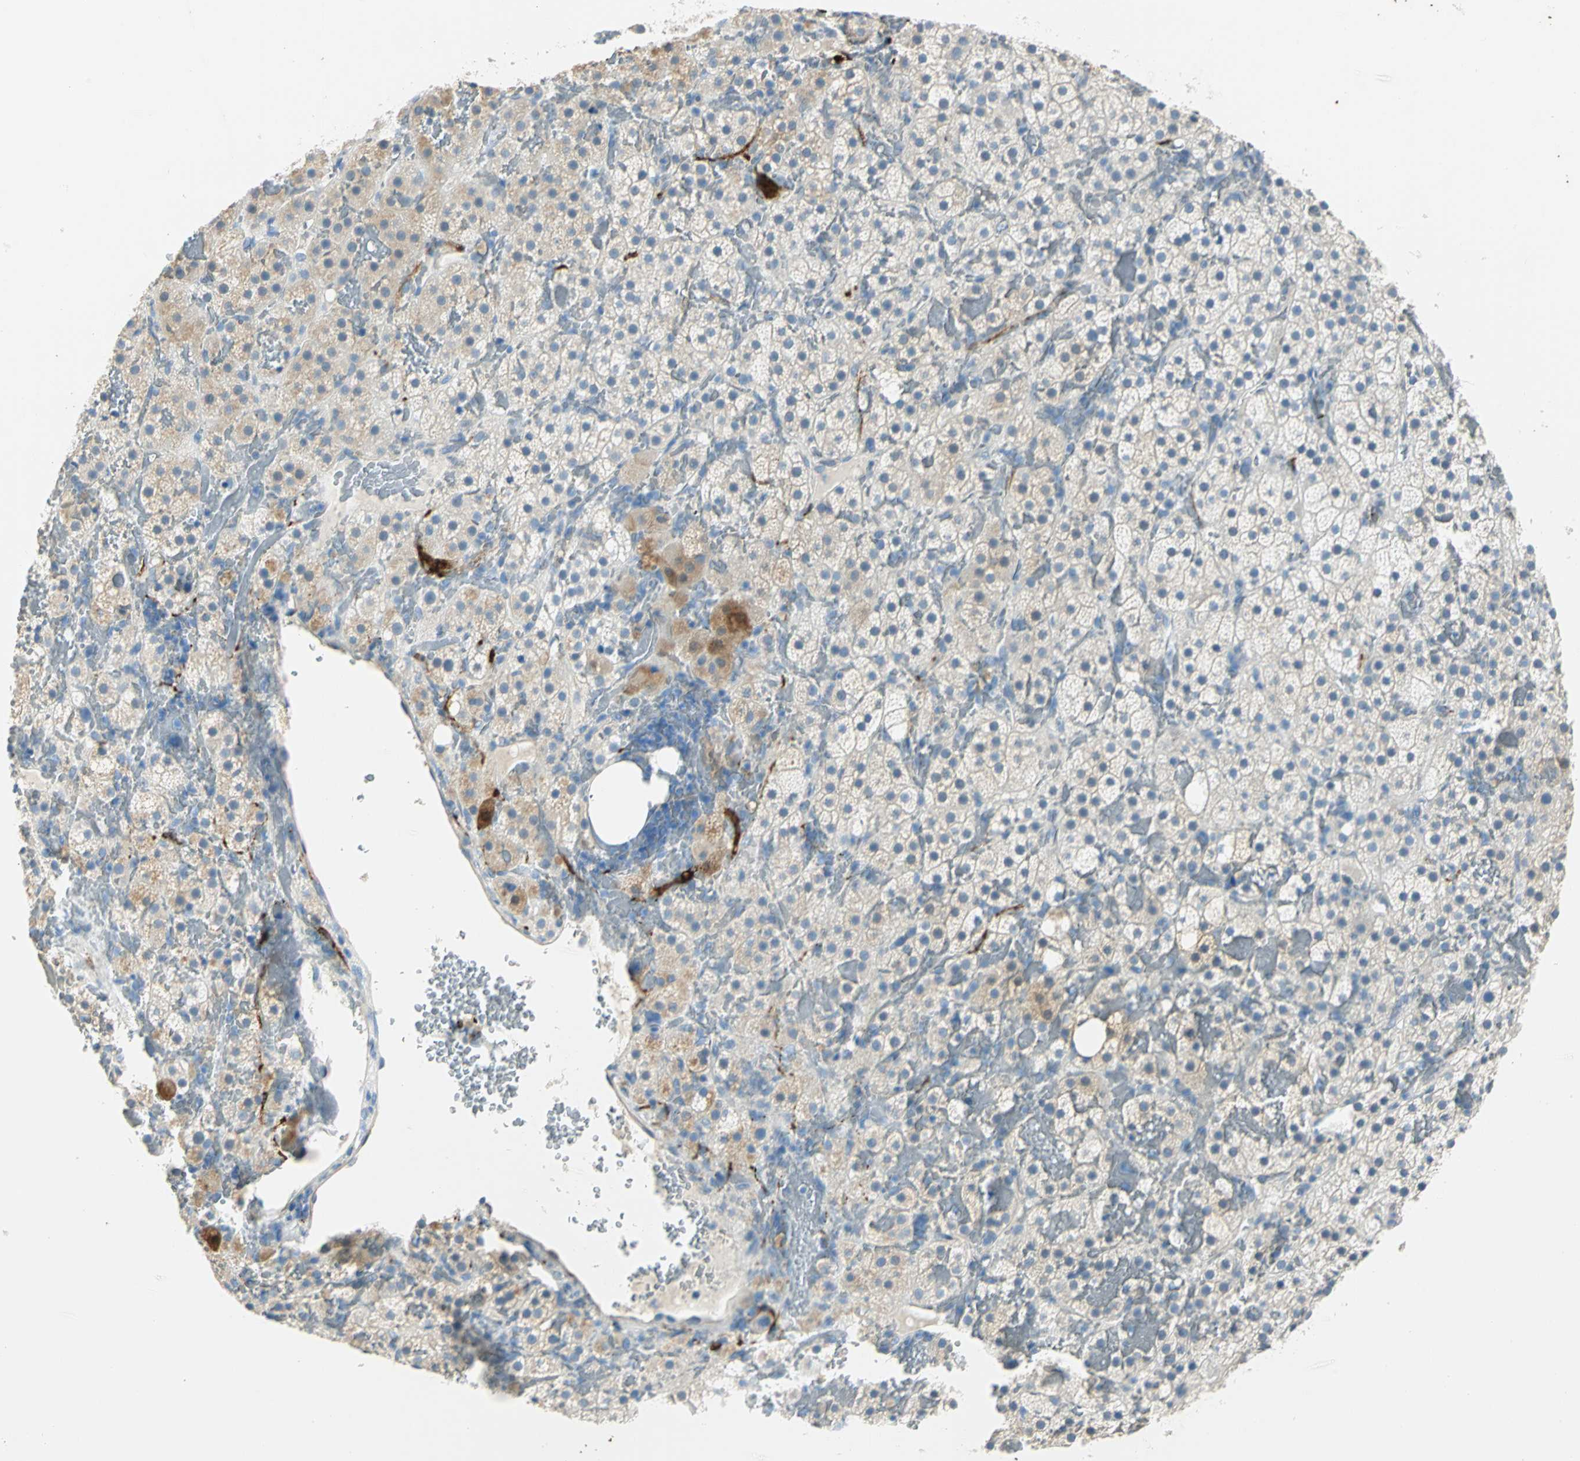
{"staining": {"intensity": "moderate", "quantity": "<25%", "location": "cytoplasmic/membranous"}, "tissue": "adrenal gland", "cell_type": "Glandular cells", "image_type": "normal", "snomed": [{"axis": "morphology", "description": "Normal tissue, NOS"}, {"axis": "topography", "description": "Adrenal gland"}], "caption": "The immunohistochemical stain labels moderate cytoplasmic/membranous expression in glandular cells of benign adrenal gland.", "gene": "UCHL1", "patient": {"sex": "female", "age": 59}}